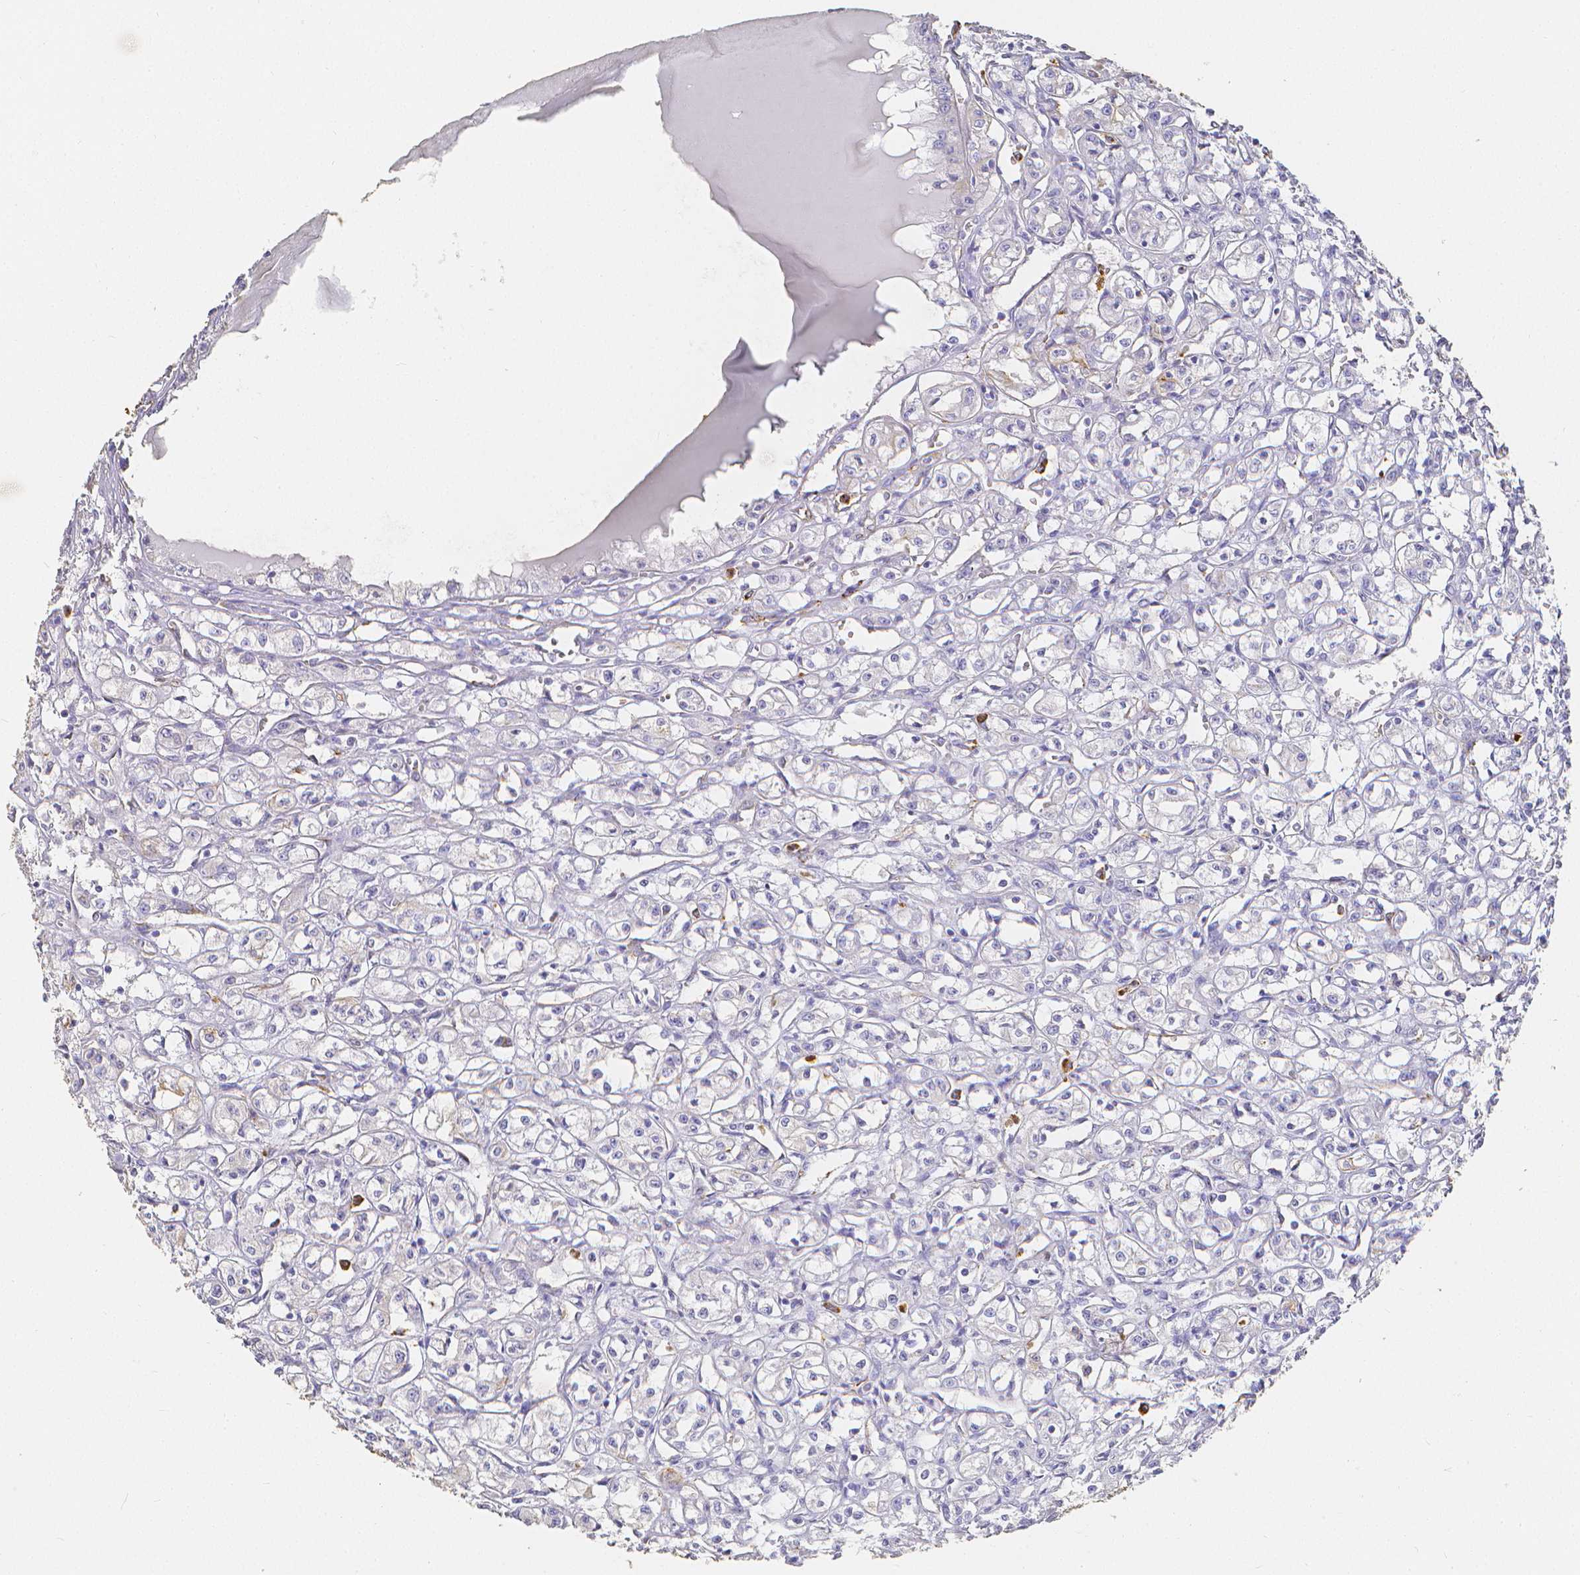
{"staining": {"intensity": "negative", "quantity": "none", "location": "none"}, "tissue": "renal cancer", "cell_type": "Tumor cells", "image_type": "cancer", "snomed": [{"axis": "morphology", "description": "Adenocarcinoma, NOS"}, {"axis": "topography", "description": "Kidney"}], "caption": "Human renal cancer stained for a protein using immunohistochemistry demonstrates no staining in tumor cells.", "gene": "SMURF1", "patient": {"sex": "male", "age": 56}}